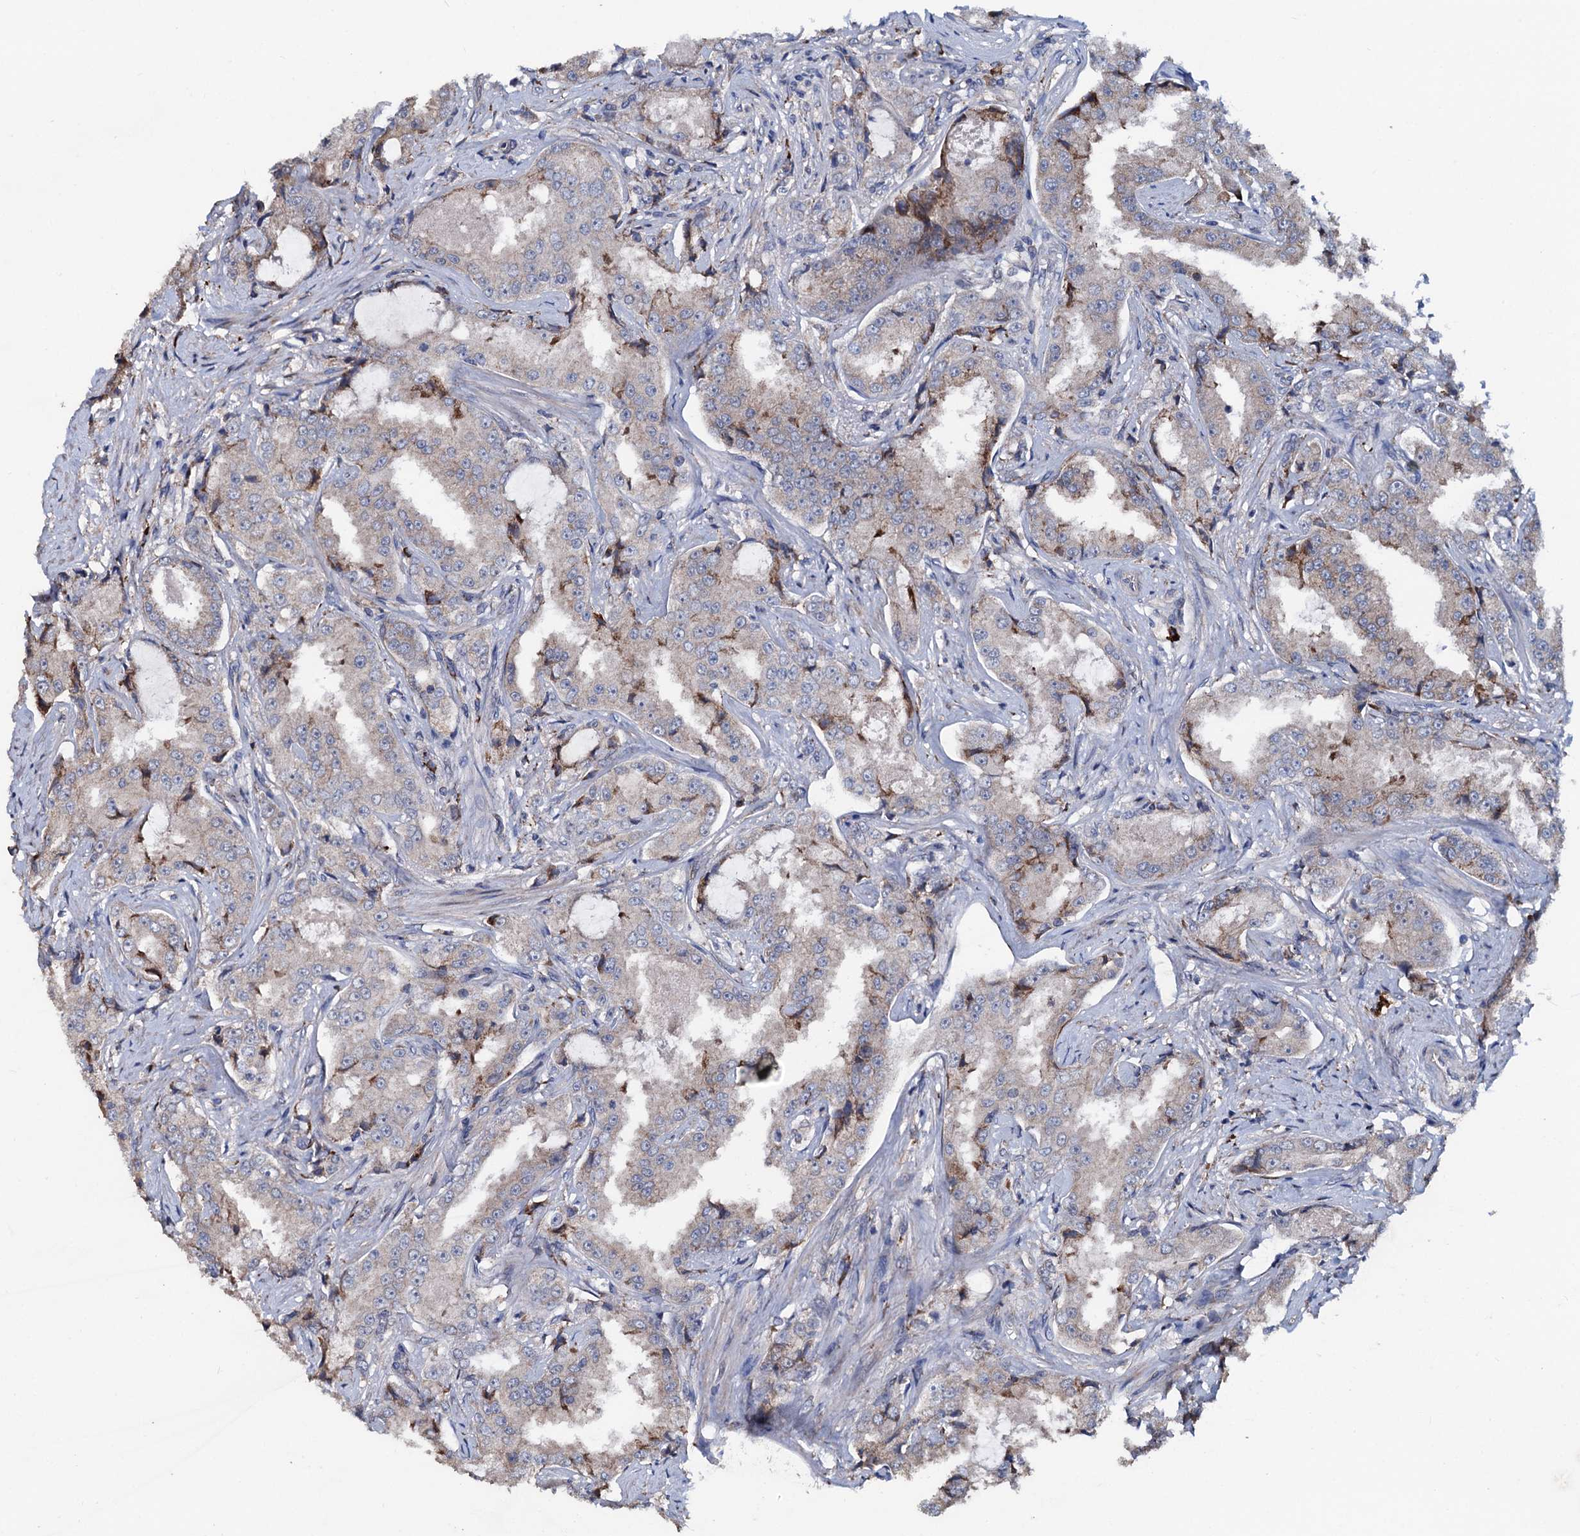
{"staining": {"intensity": "moderate", "quantity": "<25%", "location": "cytoplasmic/membranous"}, "tissue": "prostate cancer", "cell_type": "Tumor cells", "image_type": "cancer", "snomed": [{"axis": "morphology", "description": "Adenocarcinoma, High grade"}, {"axis": "topography", "description": "Prostate"}], "caption": "IHC photomicrograph of neoplastic tissue: prostate cancer (adenocarcinoma (high-grade)) stained using immunohistochemistry (IHC) demonstrates low levels of moderate protein expression localized specifically in the cytoplasmic/membranous of tumor cells, appearing as a cytoplasmic/membranous brown color.", "gene": "AKAP11", "patient": {"sex": "male", "age": 73}}